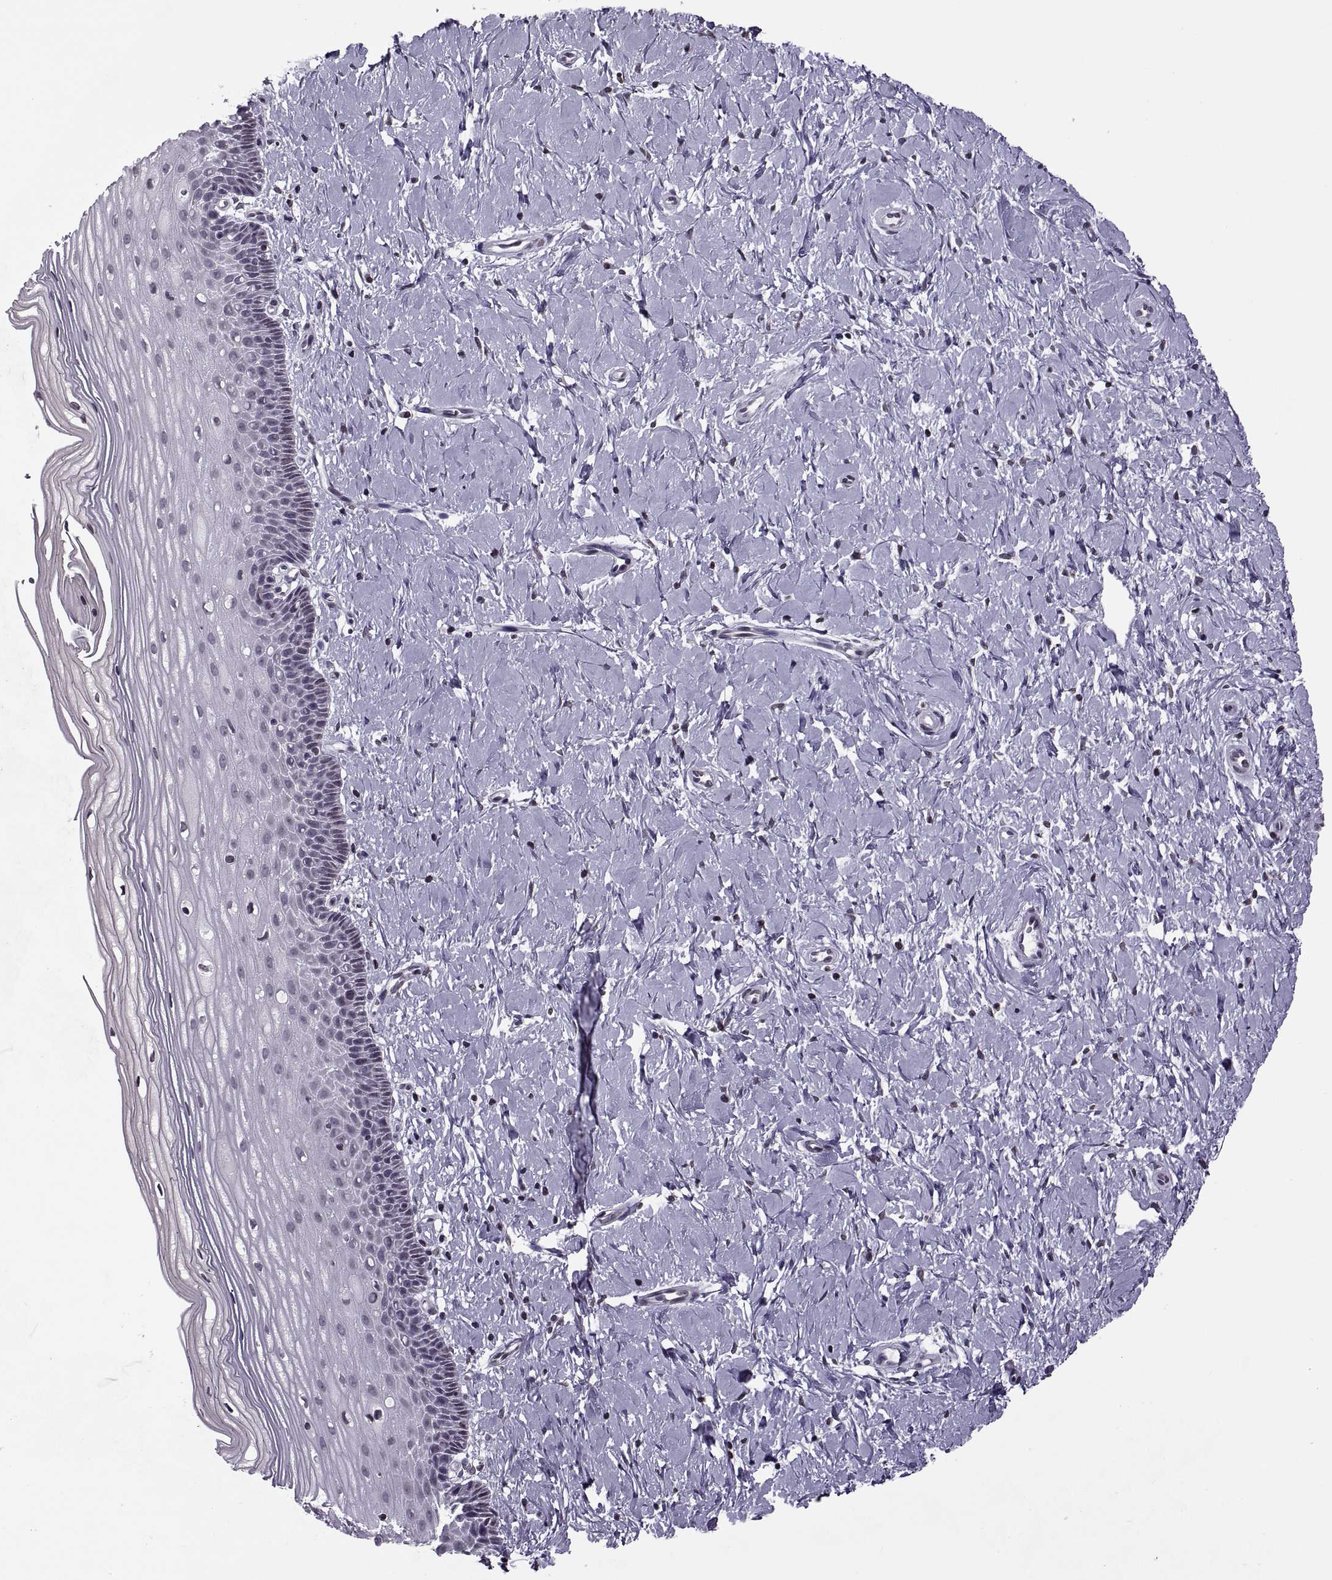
{"staining": {"intensity": "negative", "quantity": "none", "location": "none"}, "tissue": "cervix", "cell_type": "Glandular cells", "image_type": "normal", "snomed": [{"axis": "morphology", "description": "Normal tissue, NOS"}, {"axis": "topography", "description": "Cervix"}], "caption": "Glandular cells show no significant protein positivity in unremarkable cervix. The staining was performed using DAB (3,3'-diaminobenzidine) to visualize the protein expression in brown, while the nuclei were stained in blue with hematoxylin (Magnification: 20x).", "gene": "H1", "patient": {"sex": "female", "age": 37}}